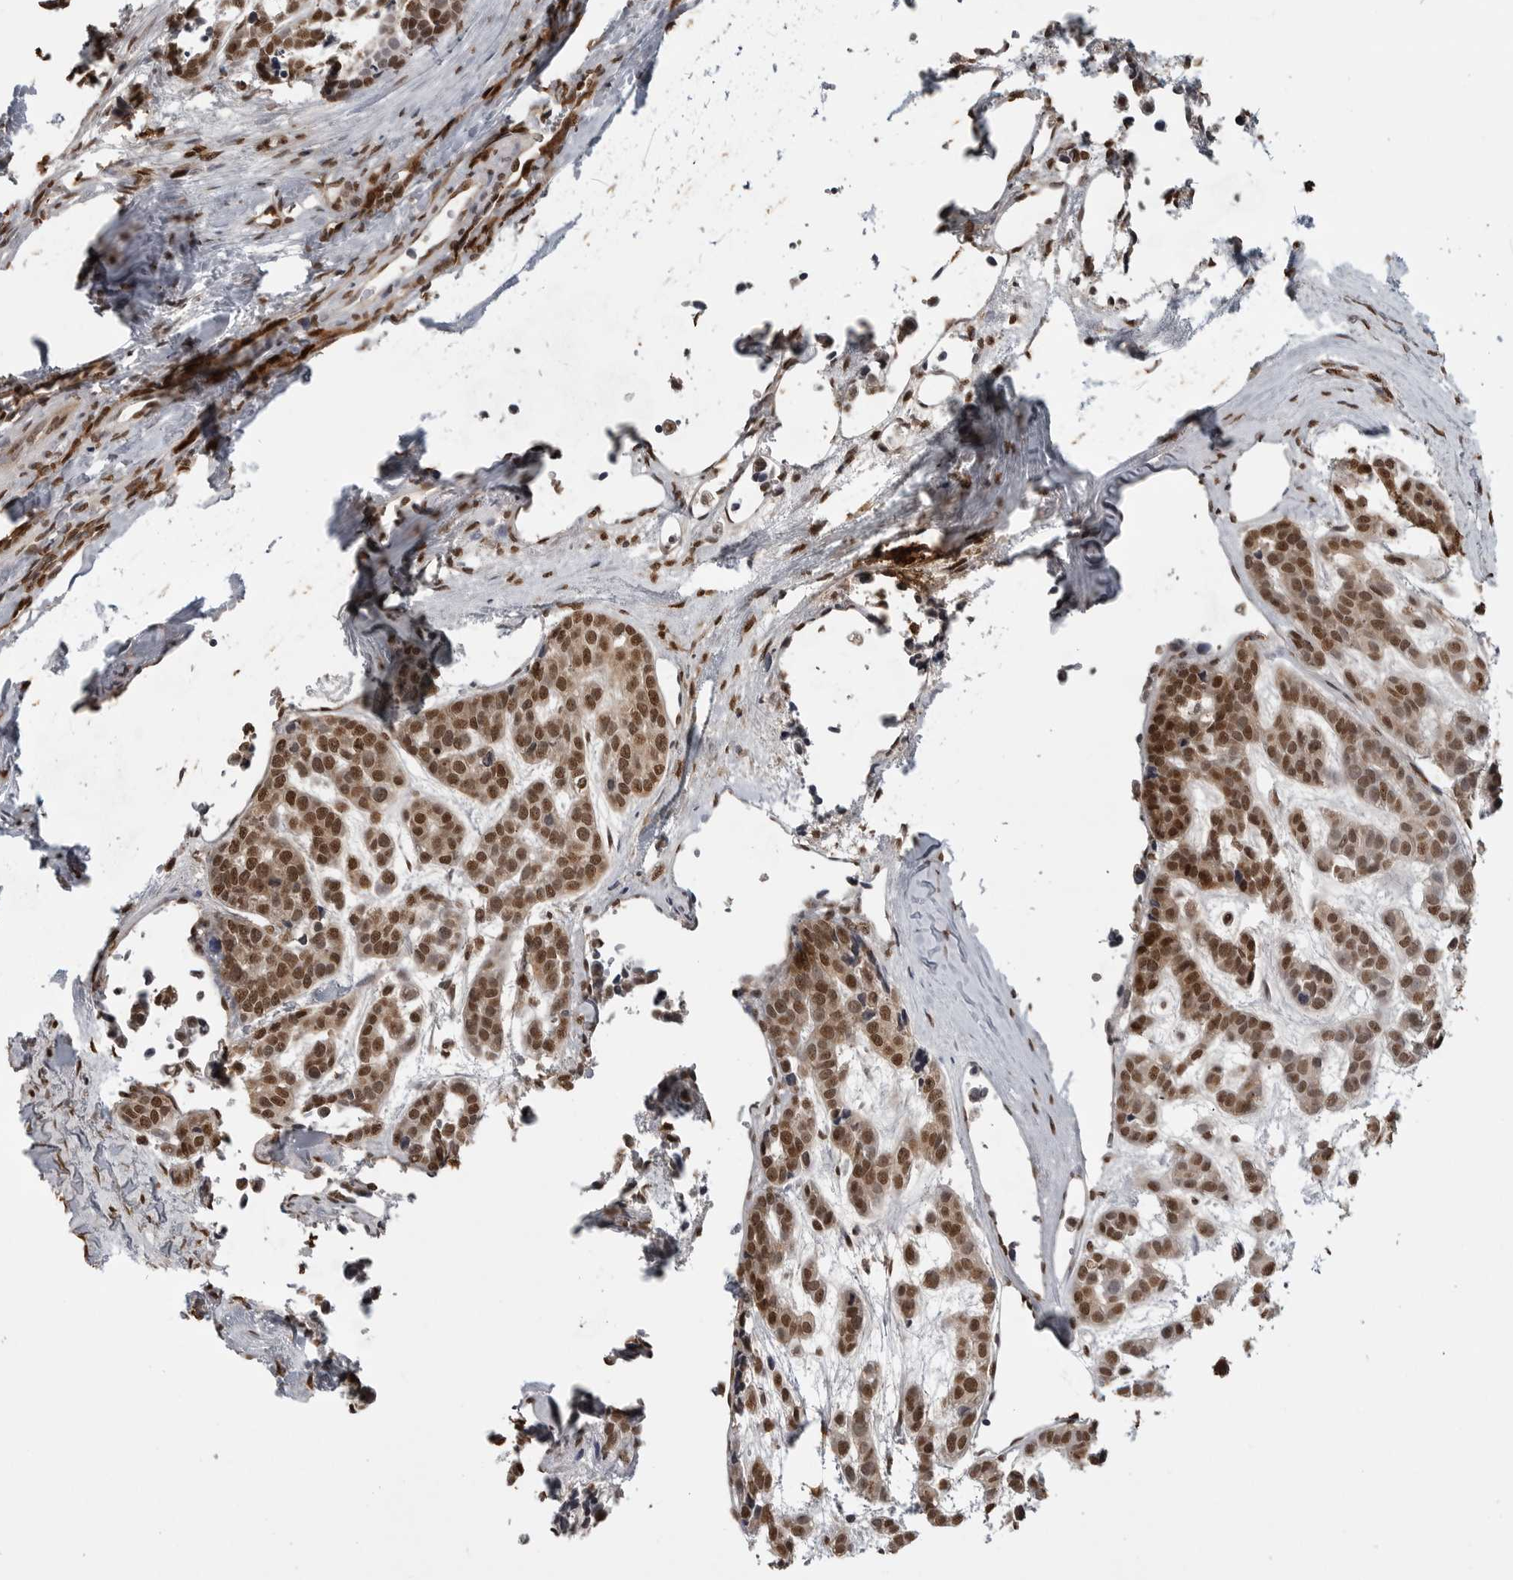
{"staining": {"intensity": "moderate", "quantity": ">75%", "location": "nuclear"}, "tissue": "head and neck cancer", "cell_type": "Tumor cells", "image_type": "cancer", "snomed": [{"axis": "morphology", "description": "Adenocarcinoma, NOS"}, {"axis": "morphology", "description": "Adenoma, NOS"}, {"axis": "topography", "description": "Head-Neck"}], "caption": "DAB (3,3'-diaminobenzidine) immunohistochemical staining of head and neck cancer (adenoma) exhibits moderate nuclear protein positivity in about >75% of tumor cells.", "gene": "SMAD2", "patient": {"sex": "female", "age": 55}}